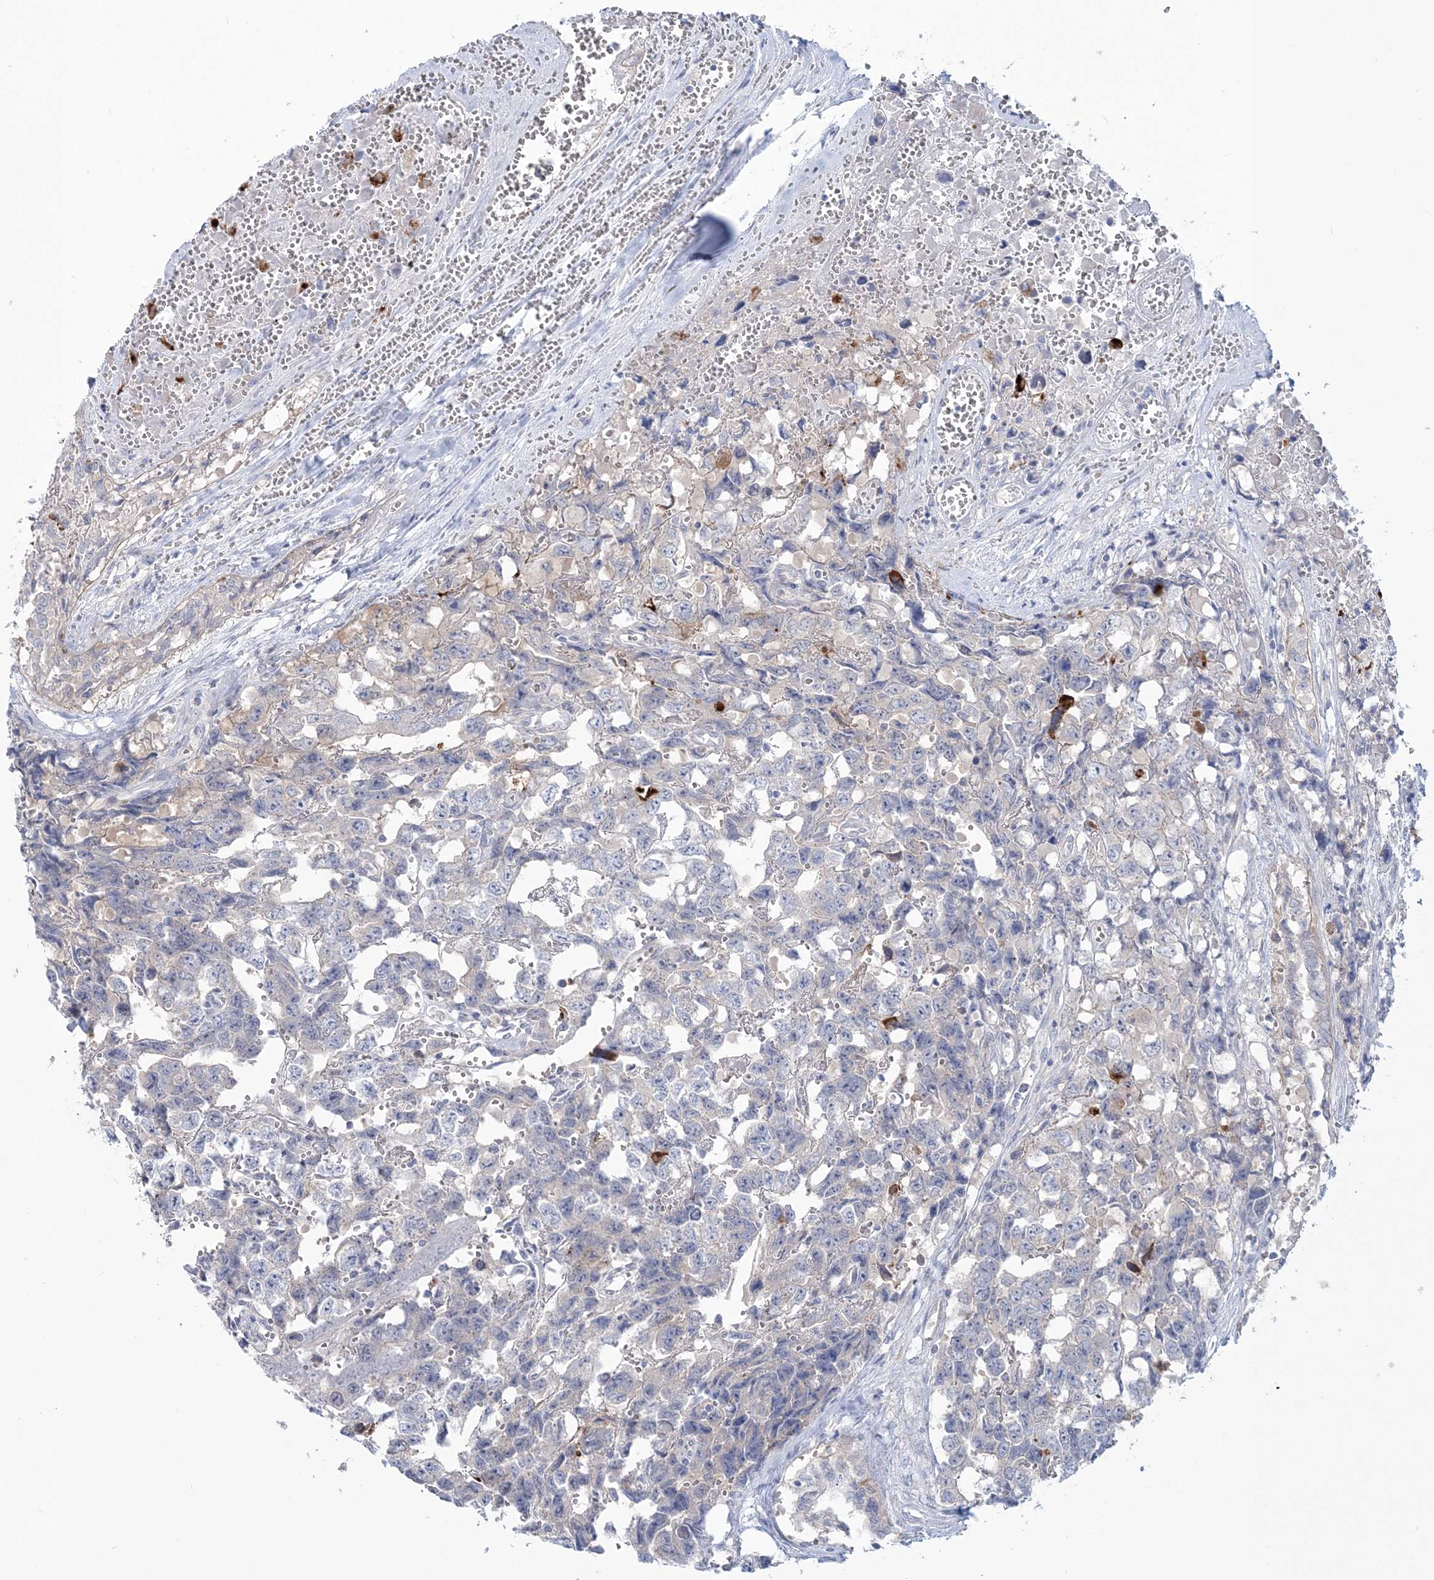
{"staining": {"intensity": "moderate", "quantity": "<25%", "location": "cytoplasmic/membranous"}, "tissue": "testis cancer", "cell_type": "Tumor cells", "image_type": "cancer", "snomed": [{"axis": "morphology", "description": "Carcinoma, Embryonal, NOS"}, {"axis": "topography", "description": "Testis"}], "caption": "Testis cancer was stained to show a protein in brown. There is low levels of moderate cytoplasmic/membranous staining in about <25% of tumor cells.", "gene": "ADGB", "patient": {"sex": "male", "age": 31}}